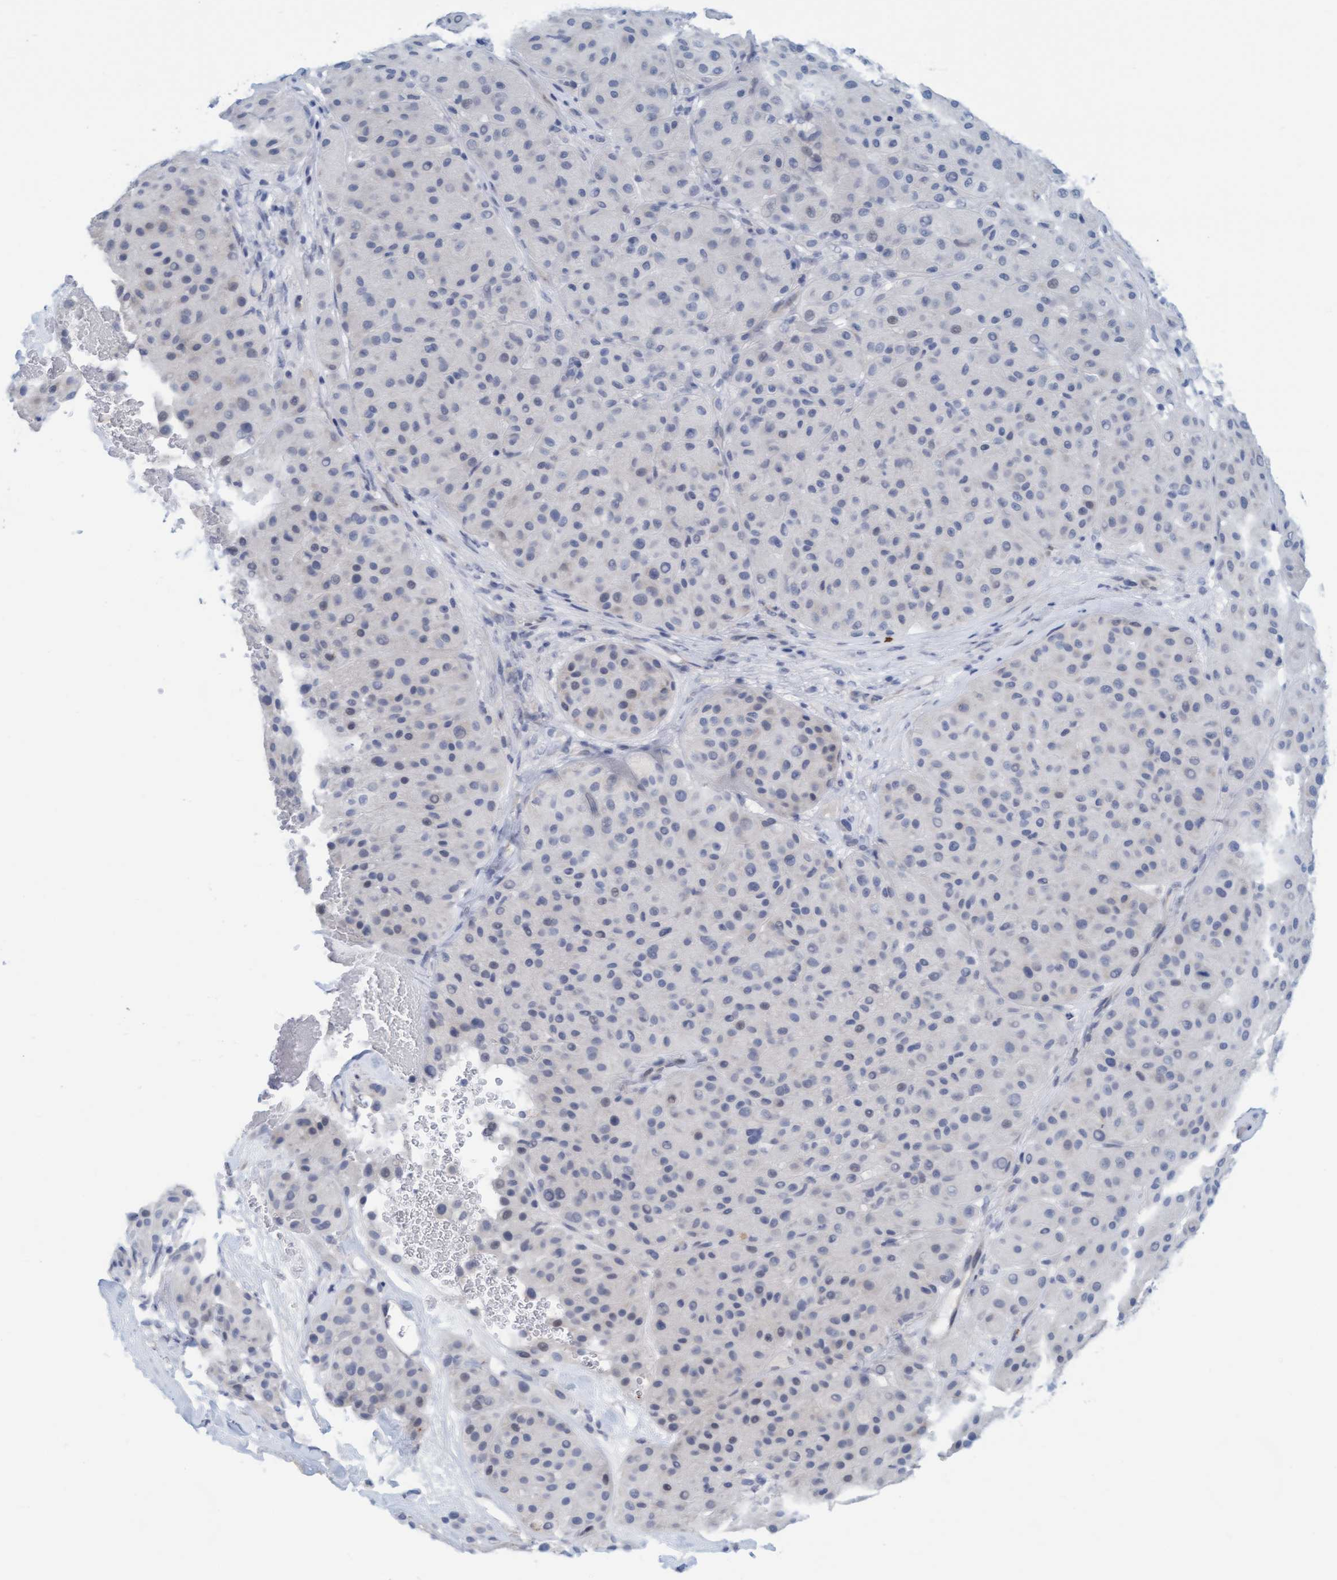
{"staining": {"intensity": "negative", "quantity": "none", "location": "none"}, "tissue": "melanoma", "cell_type": "Tumor cells", "image_type": "cancer", "snomed": [{"axis": "morphology", "description": "Normal tissue, NOS"}, {"axis": "morphology", "description": "Malignant melanoma, Metastatic site"}, {"axis": "topography", "description": "Skin"}], "caption": "IHC histopathology image of neoplastic tissue: human melanoma stained with DAB (3,3'-diaminobenzidine) shows no significant protein positivity in tumor cells.", "gene": "CPA3", "patient": {"sex": "male", "age": 41}}